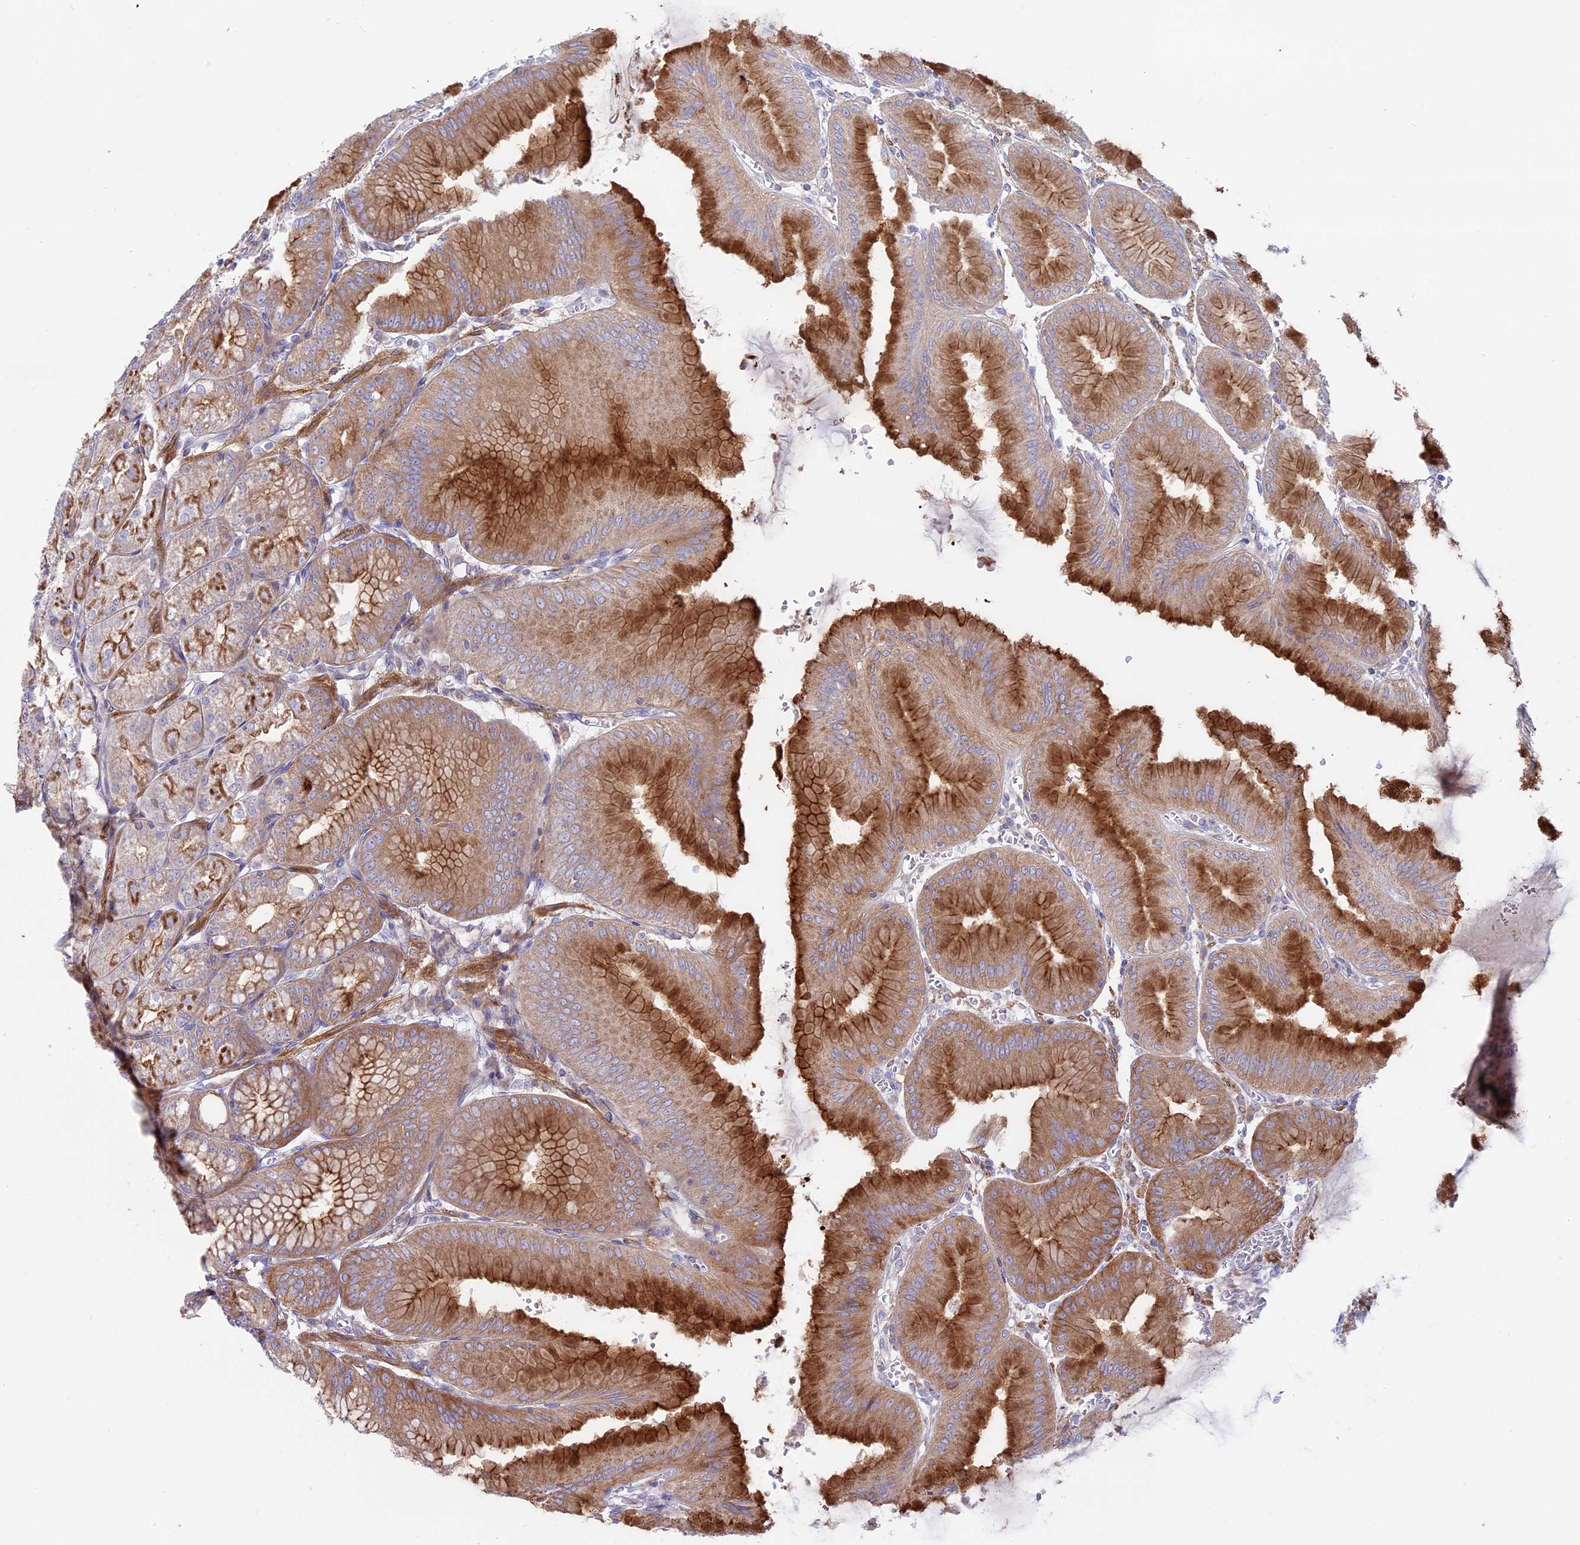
{"staining": {"intensity": "strong", "quantity": ">75%", "location": "cytoplasmic/membranous"}, "tissue": "stomach", "cell_type": "Glandular cells", "image_type": "normal", "snomed": [{"axis": "morphology", "description": "Normal tissue, NOS"}, {"axis": "topography", "description": "Stomach, lower"}], "caption": "Immunohistochemistry histopathology image of normal stomach stained for a protein (brown), which shows high levels of strong cytoplasmic/membranous positivity in approximately >75% of glandular cells.", "gene": "MYO5B", "patient": {"sex": "male", "age": 71}}